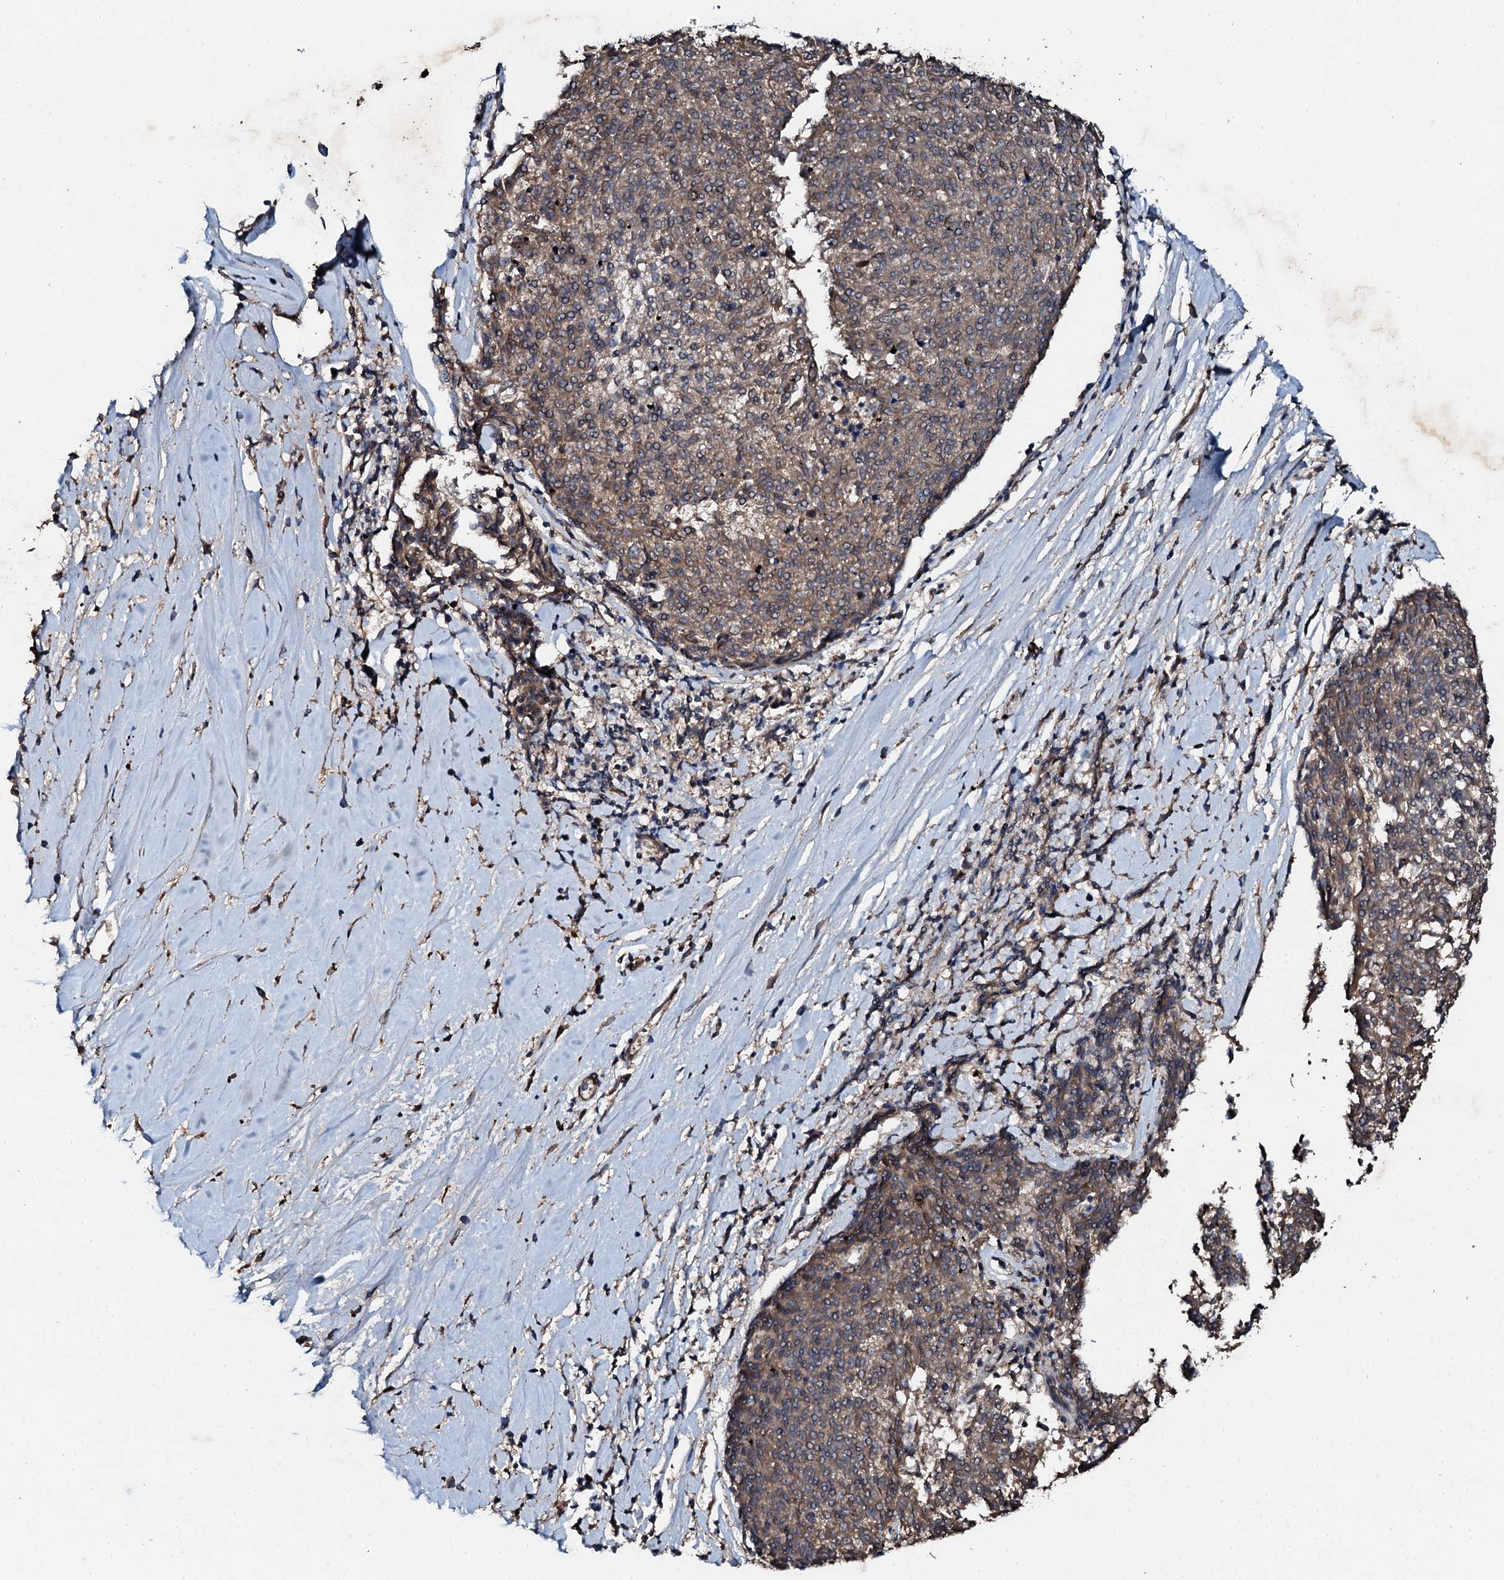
{"staining": {"intensity": "weak", "quantity": ">75%", "location": "cytoplasmic/membranous"}, "tissue": "melanoma", "cell_type": "Tumor cells", "image_type": "cancer", "snomed": [{"axis": "morphology", "description": "Malignant melanoma, NOS"}, {"axis": "topography", "description": "Skin"}], "caption": "This is a micrograph of immunohistochemistry (IHC) staining of melanoma, which shows weak staining in the cytoplasmic/membranous of tumor cells.", "gene": "ADAMTS10", "patient": {"sex": "female", "age": 72}}